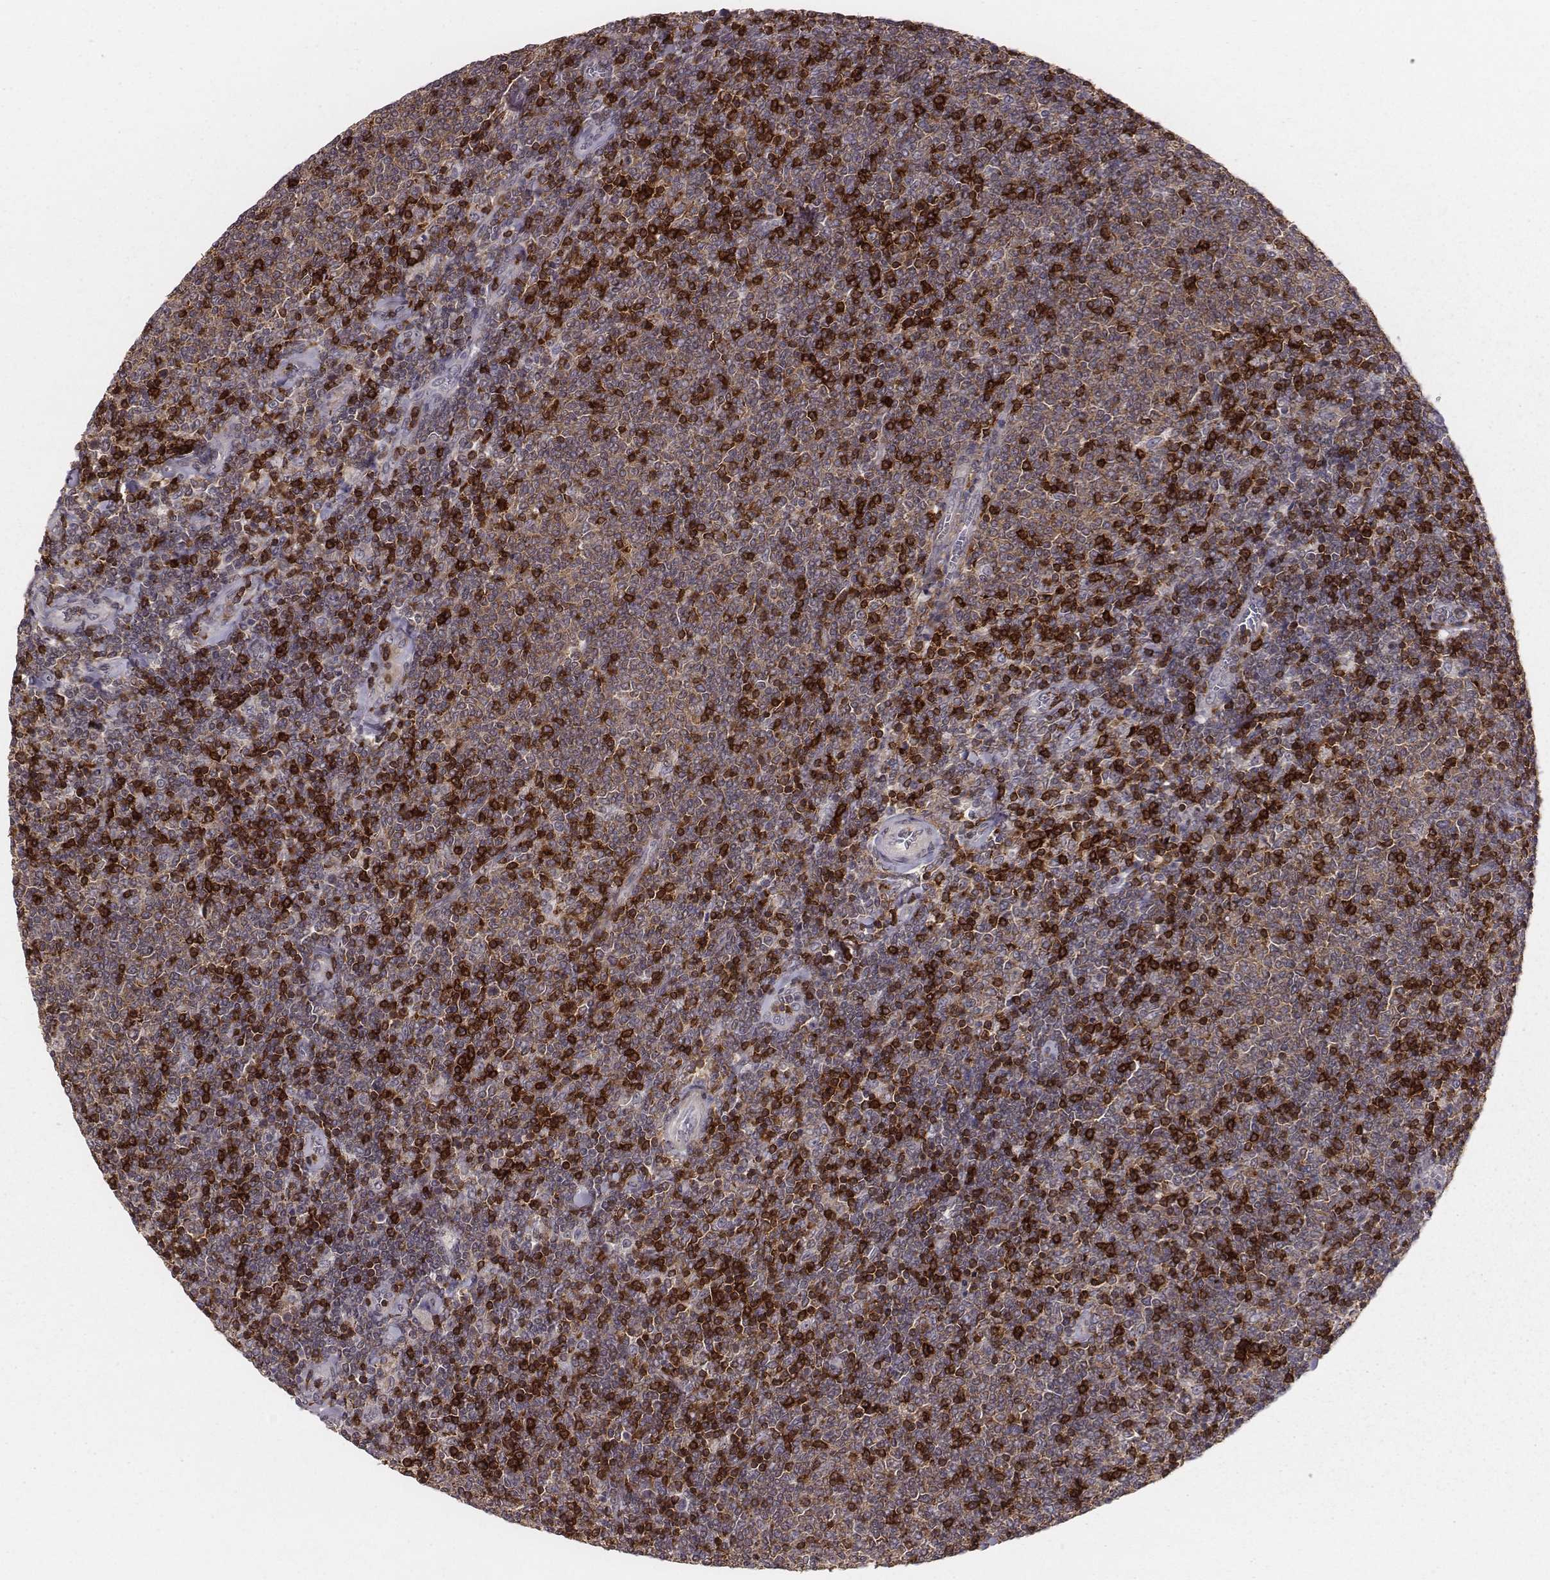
{"staining": {"intensity": "moderate", "quantity": "25%-75%", "location": "cytoplasmic/membranous"}, "tissue": "lymphoma", "cell_type": "Tumor cells", "image_type": "cancer", "snomed": [{"axis": "morphology", "description": "Malignant lymphoma, non-Hodgkin's type, Low grade"}, {"axis": "topography", "description": "Lymph node"}], "caption": "Immunohistochemistry of human lymphoma exhibits medium levels of moderate cytoplasmic/membranous positivity in approximately 25%-75% of tumor cells.", "gene": "PILRA", "patient": {"sex": "male", "age": 52}}